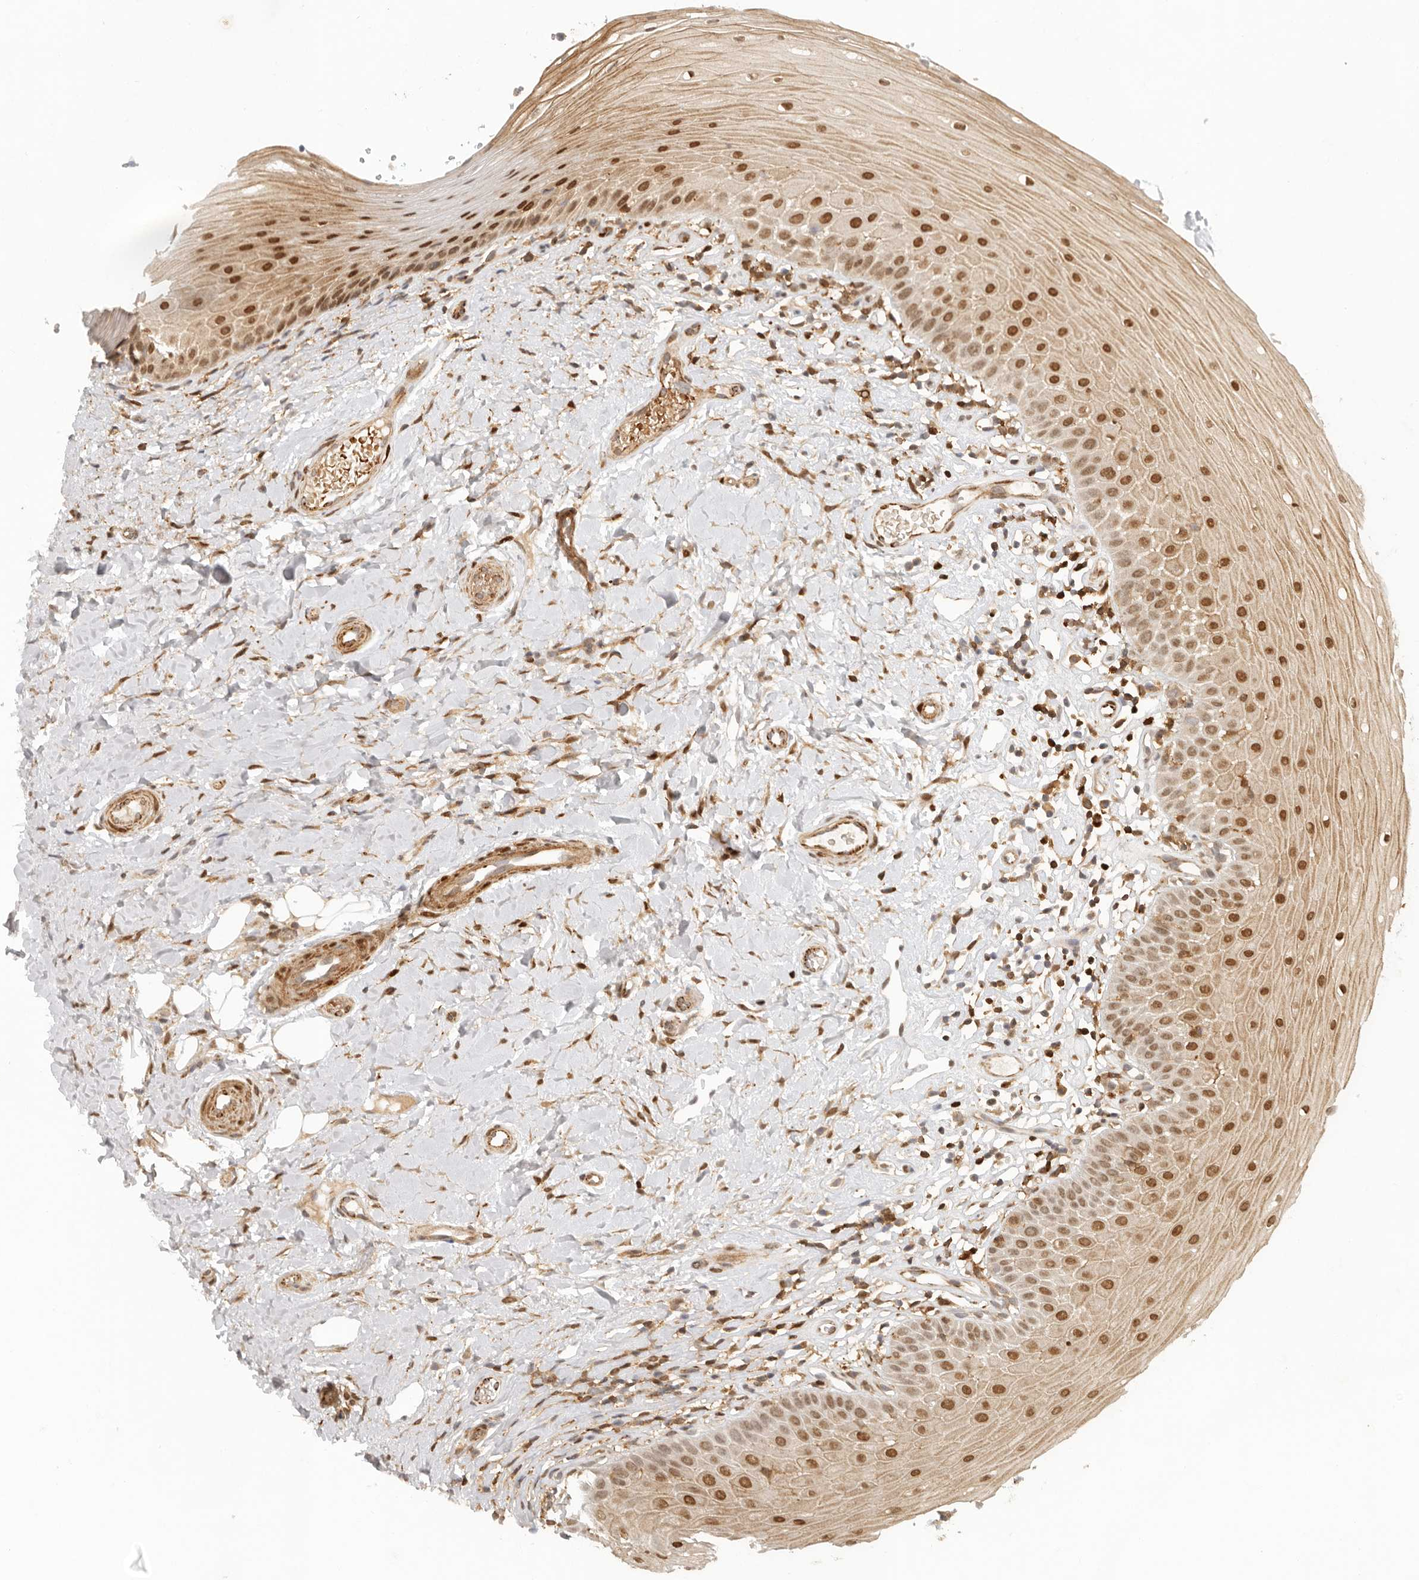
{"staining": {"intensity": "strong", "quantity": ">75%", "location": "cytoplasmic/membranous,nuclear"}, "tissue": "oral mucosa", "cell_type": "Squamous epithelial cells", "image_type": "normal", "snomed": [{"axis": "morphology", "description": "Normal tissue, NOS"}, {"axis": "topography", "description": "Oral tissue"}], "caption": "A high amount of strong cytoplasmic/membranous,nuclear expression is appreciated in about >75% of squamous epithelial cells in benign oral mucosa.", "gene": "AHDC1", "patient": {"sex": "female", "age": 56}}